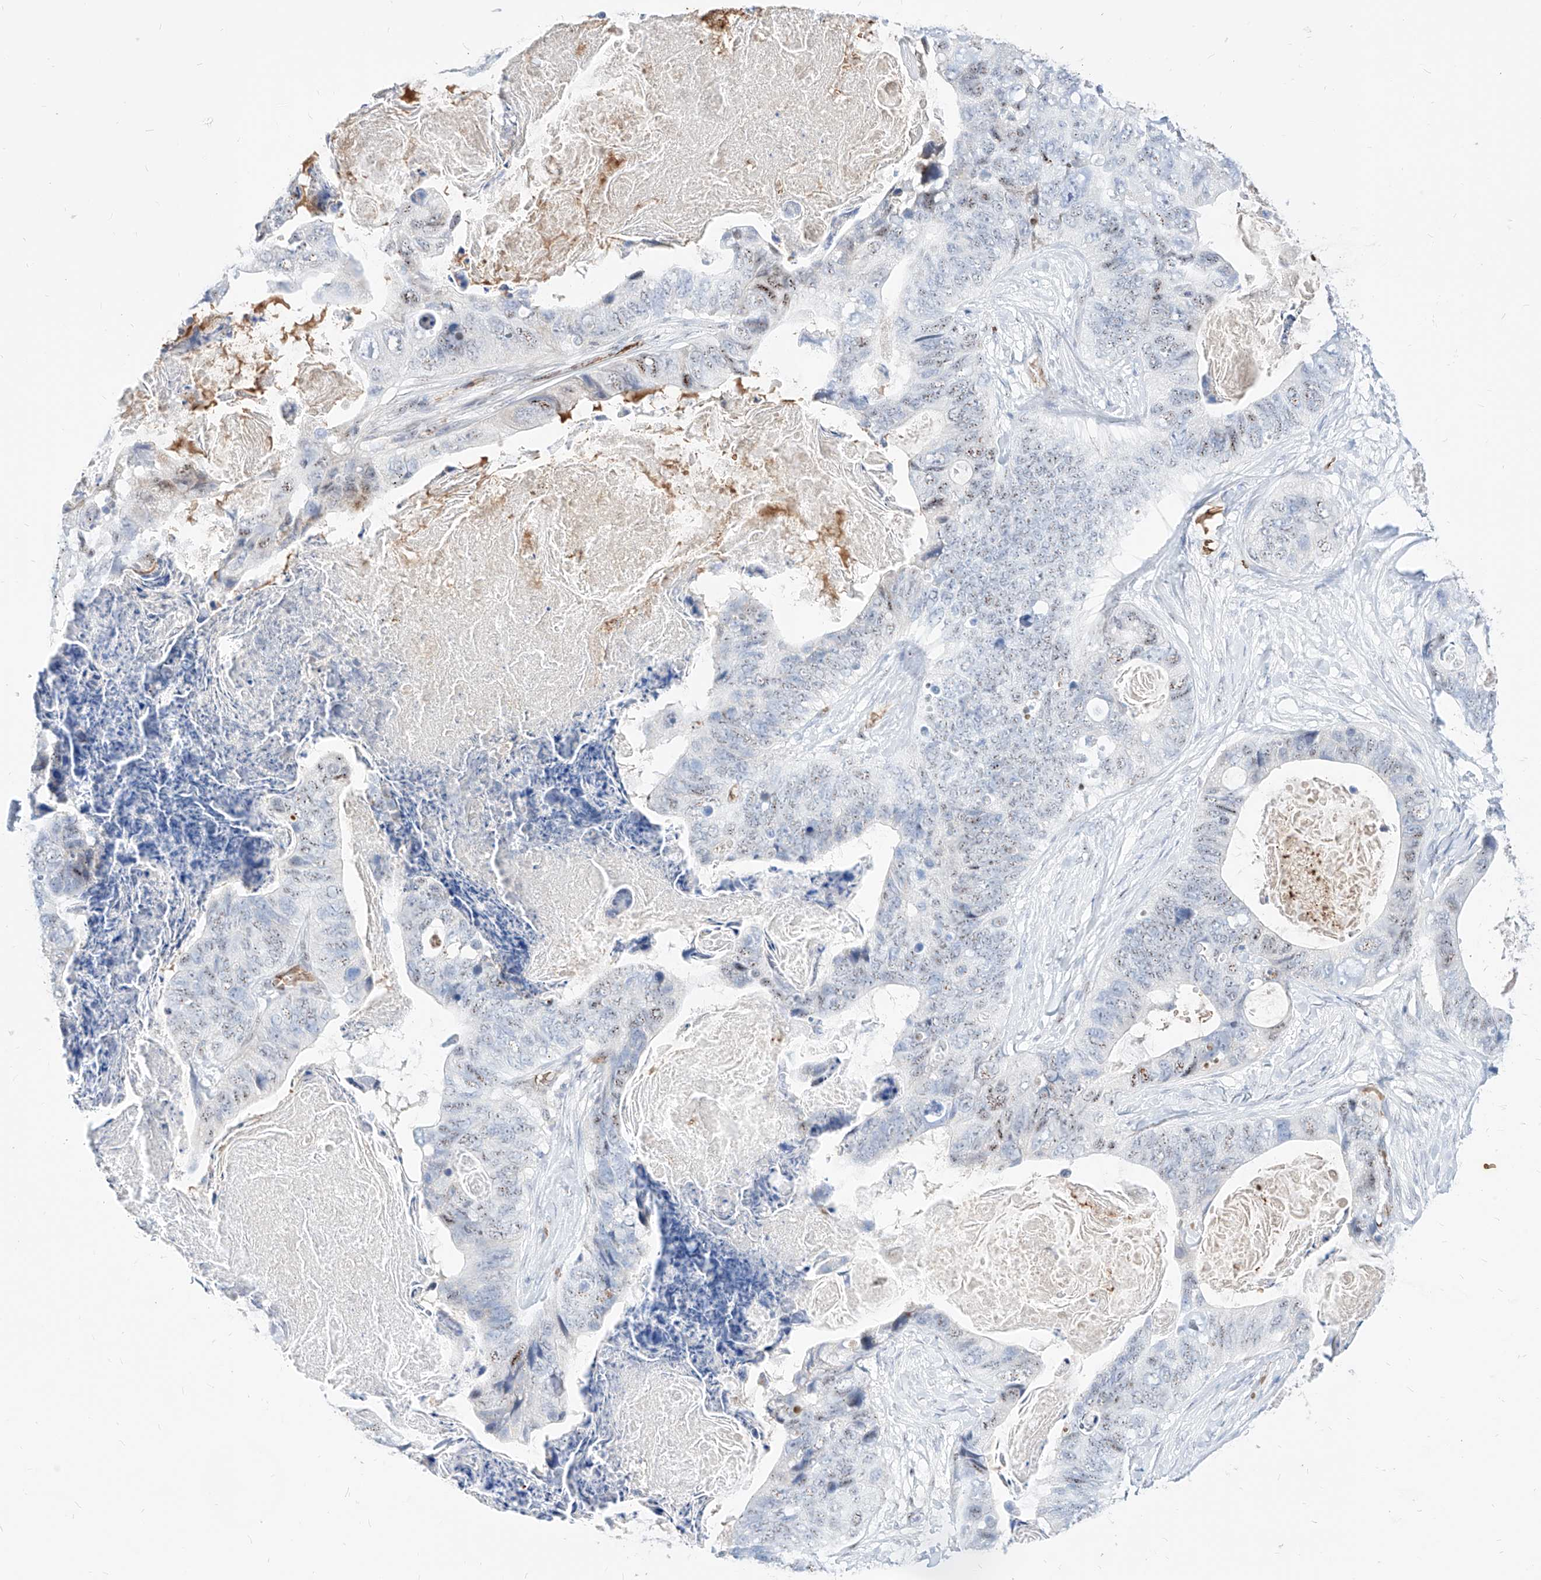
{"staining": {"intensity": "weak", "quantity": ">75%", "location": "nuclear"}, "tissue": "stomach cancer", "cell_type": "Tumor cells", "image_type": "cancer", "snomed": [{"axis": "morphology", "description": "Adenocarcinoma, NOS"}, {"axis": "topography", "description": "Stomach"}], "caption": "A micrograph of adenocarcinoma (stomach) stained for a protein demonstrates weak nuclear brown staining in tumor cells. (brown staining indicates protein expression, while blue staining denotes nuclei).", "gene": "ZFP42", "patient": {"sex": "female", "age": 89}}